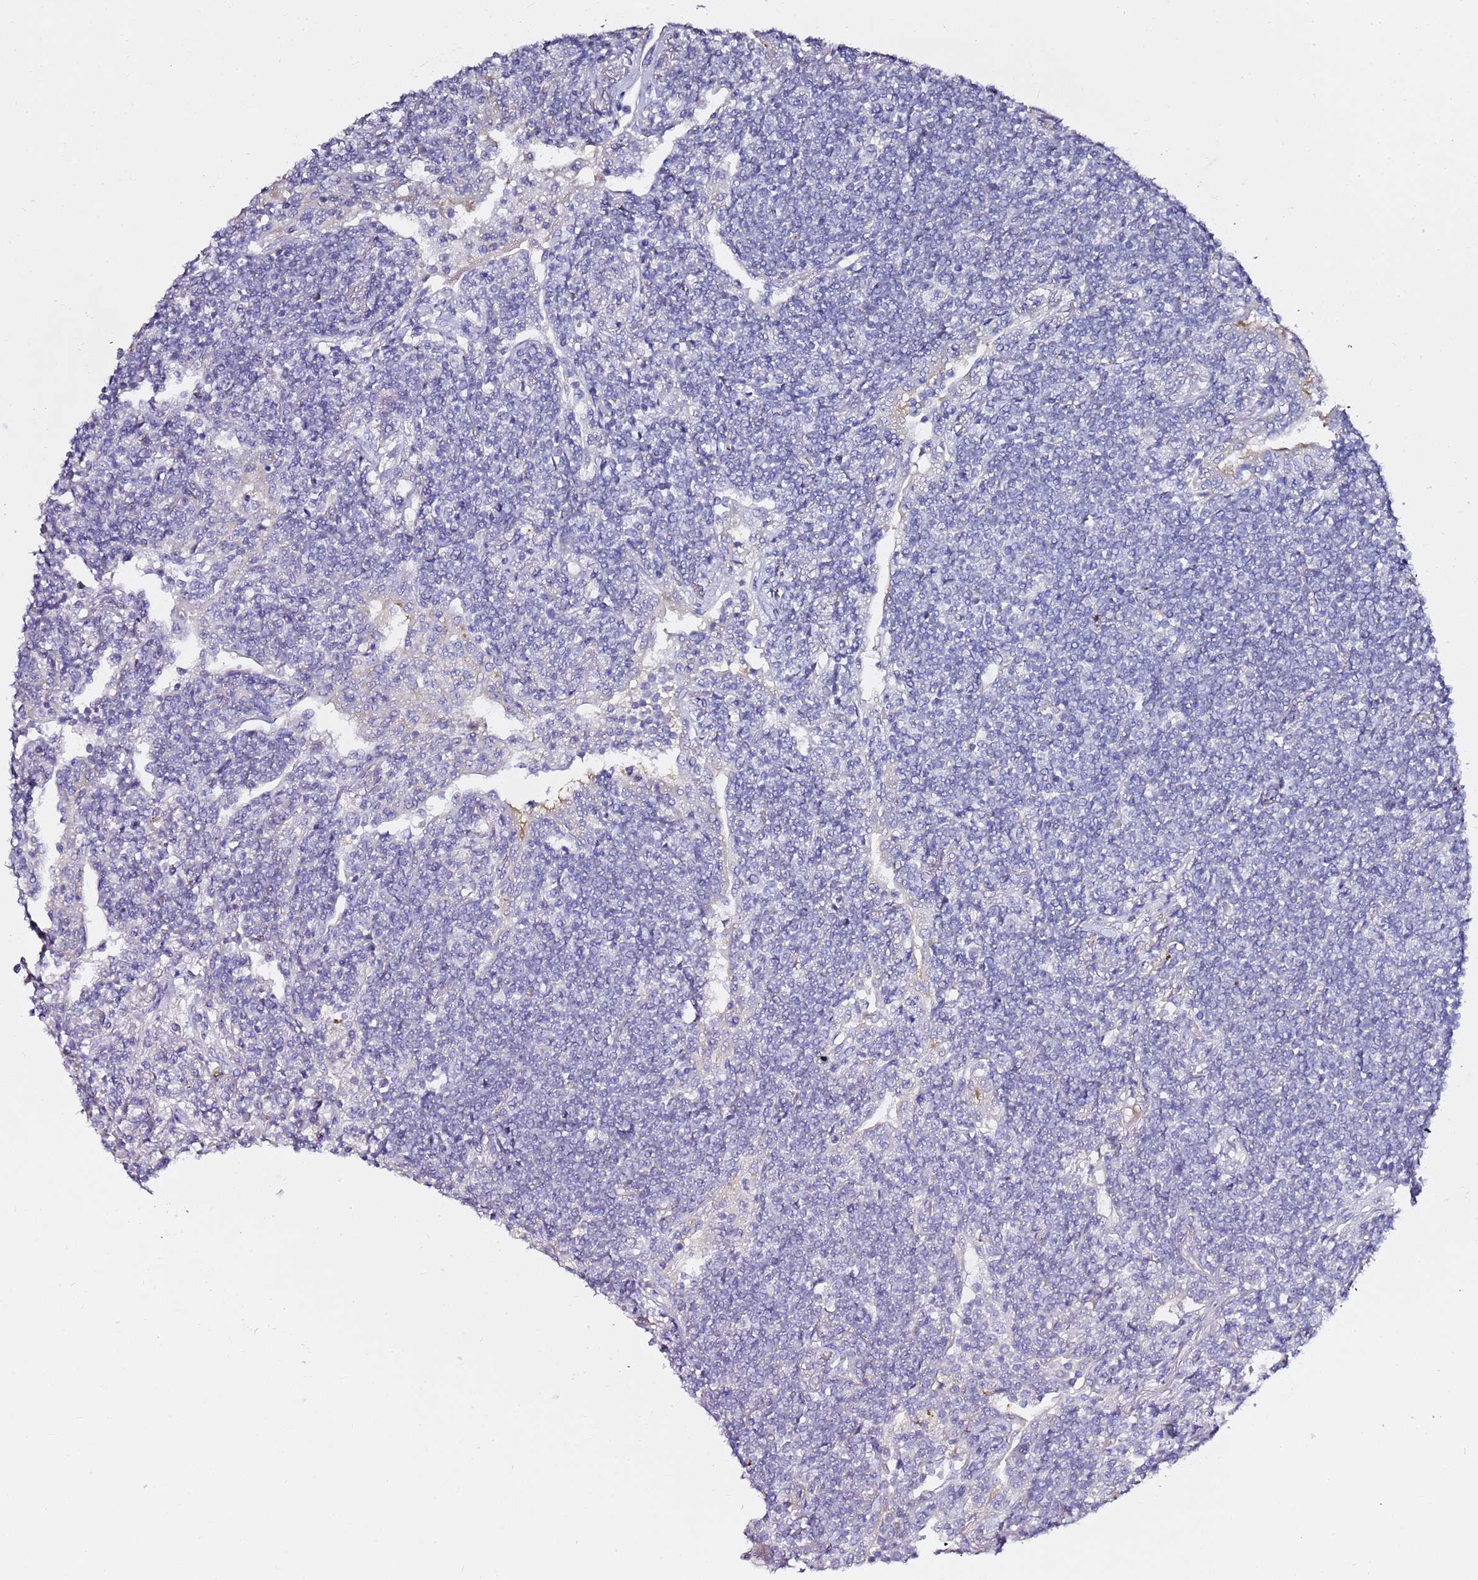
{"staining": {"intensity": "negative", "quantity": "none", "location": "none"}, "tissue": "lymphoma", "cell_type": "Tumor cells", "image_type": "cancer", "snomed": [{"axis": "morphology", "description": "Malignant lymphoma, non-Hodgkin's type, Low grade"}, {"axis": "topography", "description": "Lung"}], "caption": "Protein analysis of lymphoma displays no significant expression in tumor cells. (DAB (3,3'-diaminobenzidine) immunohistochemistry (IHC) with hematoxylin counter stain).", "gene": "MYBPC3", "patient": {"sex": "female", "age": 71}}